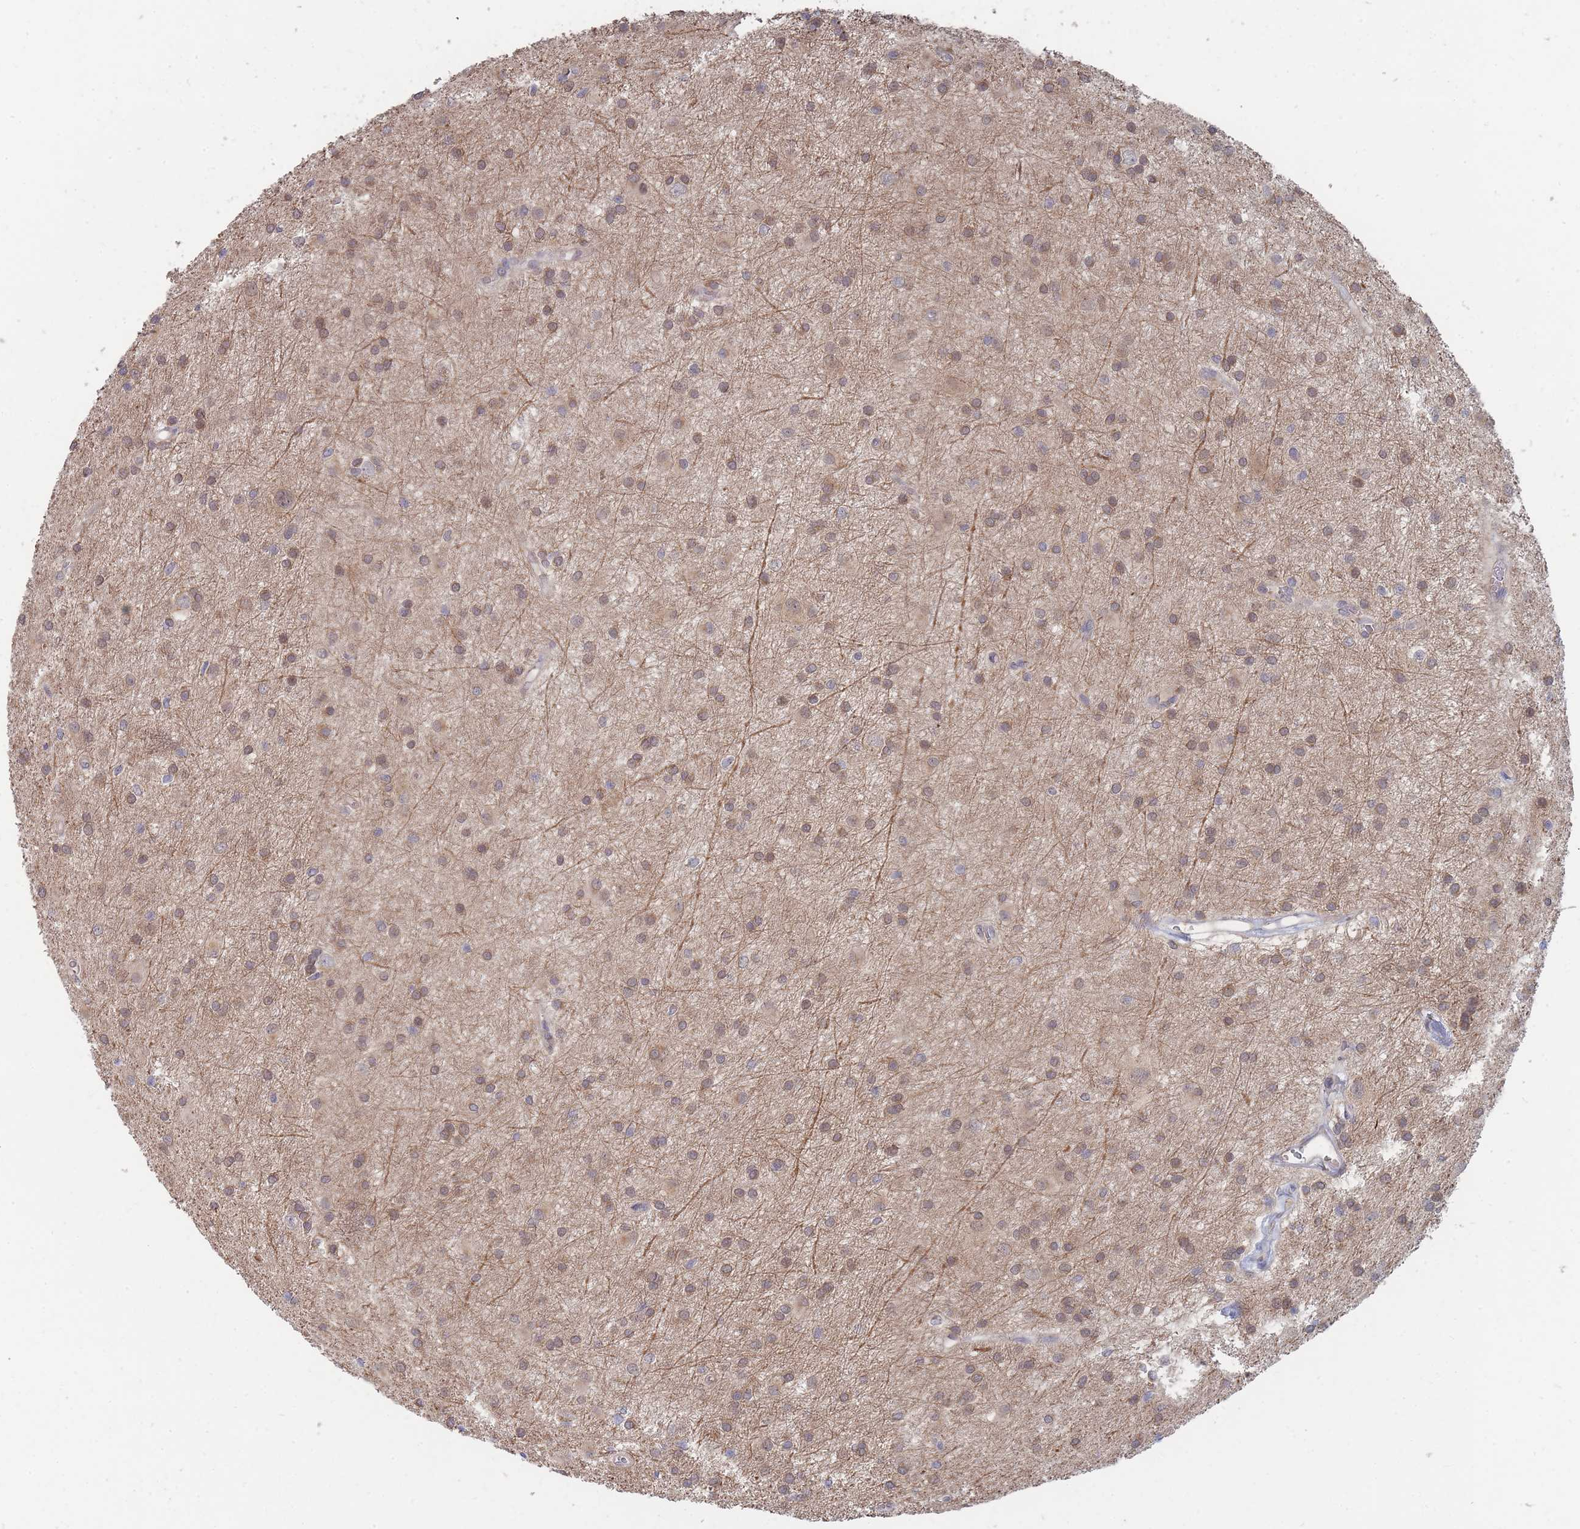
{"staining": {"intensity": "moderate", "quantity": ">75%", "location": "cytoplasmic/membranous"}, "tissue": "glioma", "cell_type": "Tumor cells", "image_type": "cancer", "snomed": [{"axis": "morphology", "description": "Glioma, malignant, High grade"}, {"axis": "topography", "description": "Brain"}], "caption": "Malignant glioma (high-grade) was stained to show a protein in brown. There is medium levels of moderate cytoplasmic/membranous positivity in about >75% of tumor cells. (Brightfield microscopy of DAB IHC at high magnification).", "gene": "SLC35F5", "patient": {"sex": "female", "age": 50}}